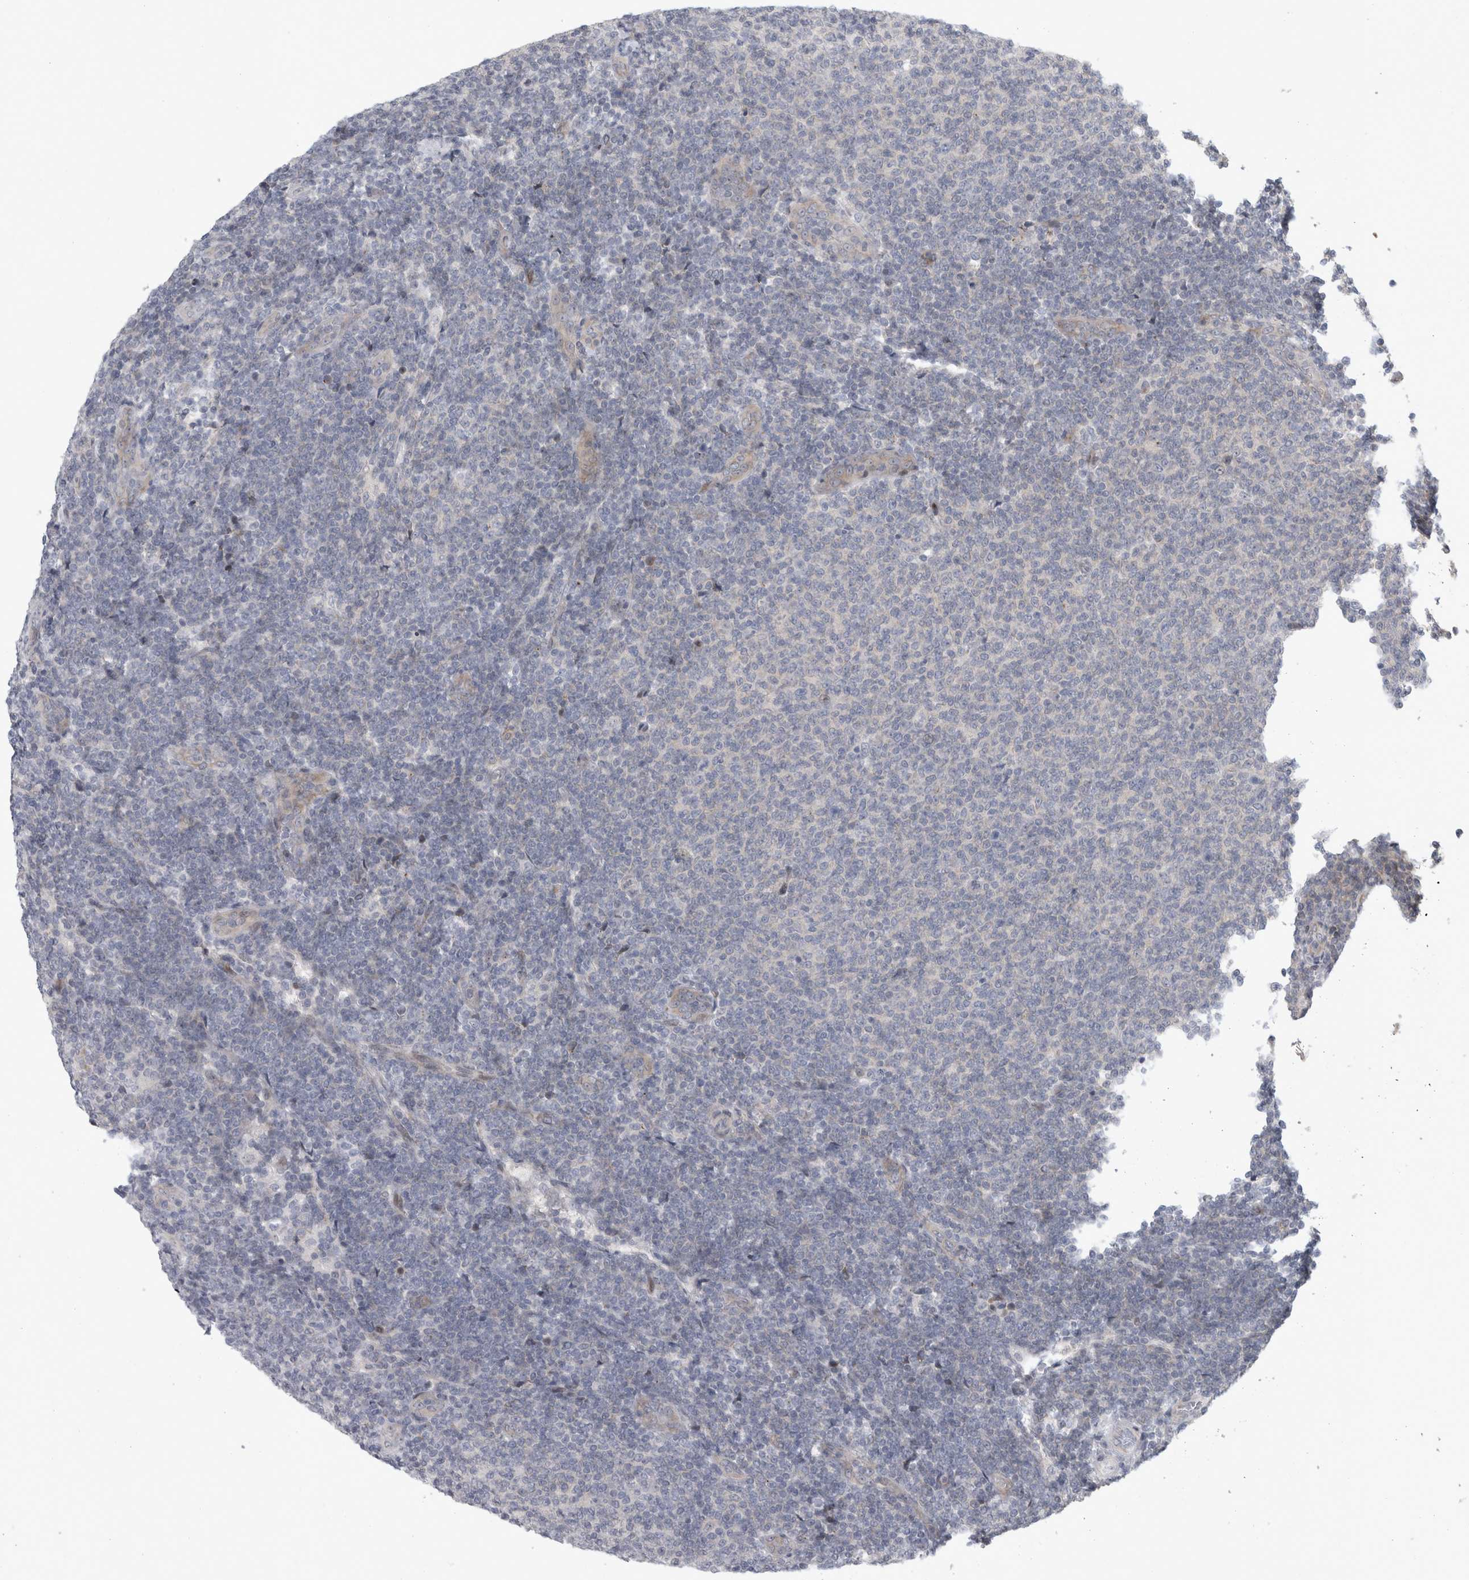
{"staining": {"intensity": "negative", "quantity": "none", "location": "none"}, "tissue": "lymphoma", "cell_type": "Tumor cells", "image_type": "cancer", "snomed": [{"axis": "morphology", "description": "Malignant lymphoma, non-Hodgkin's type, Low grade"}, {"axis": "topography", "description": "Lymph node"}], "caption": "An immunohistochemistry (IHC) image of malignant lymphoma, non-Hodgkin's type (low-grade) is shown. There is no staining in tumor cells of malignant lymphoma, non-Hodgkin's type (low-grade).", "gene": "UTP25", "patient": {"sex": "male", "age": 66}}